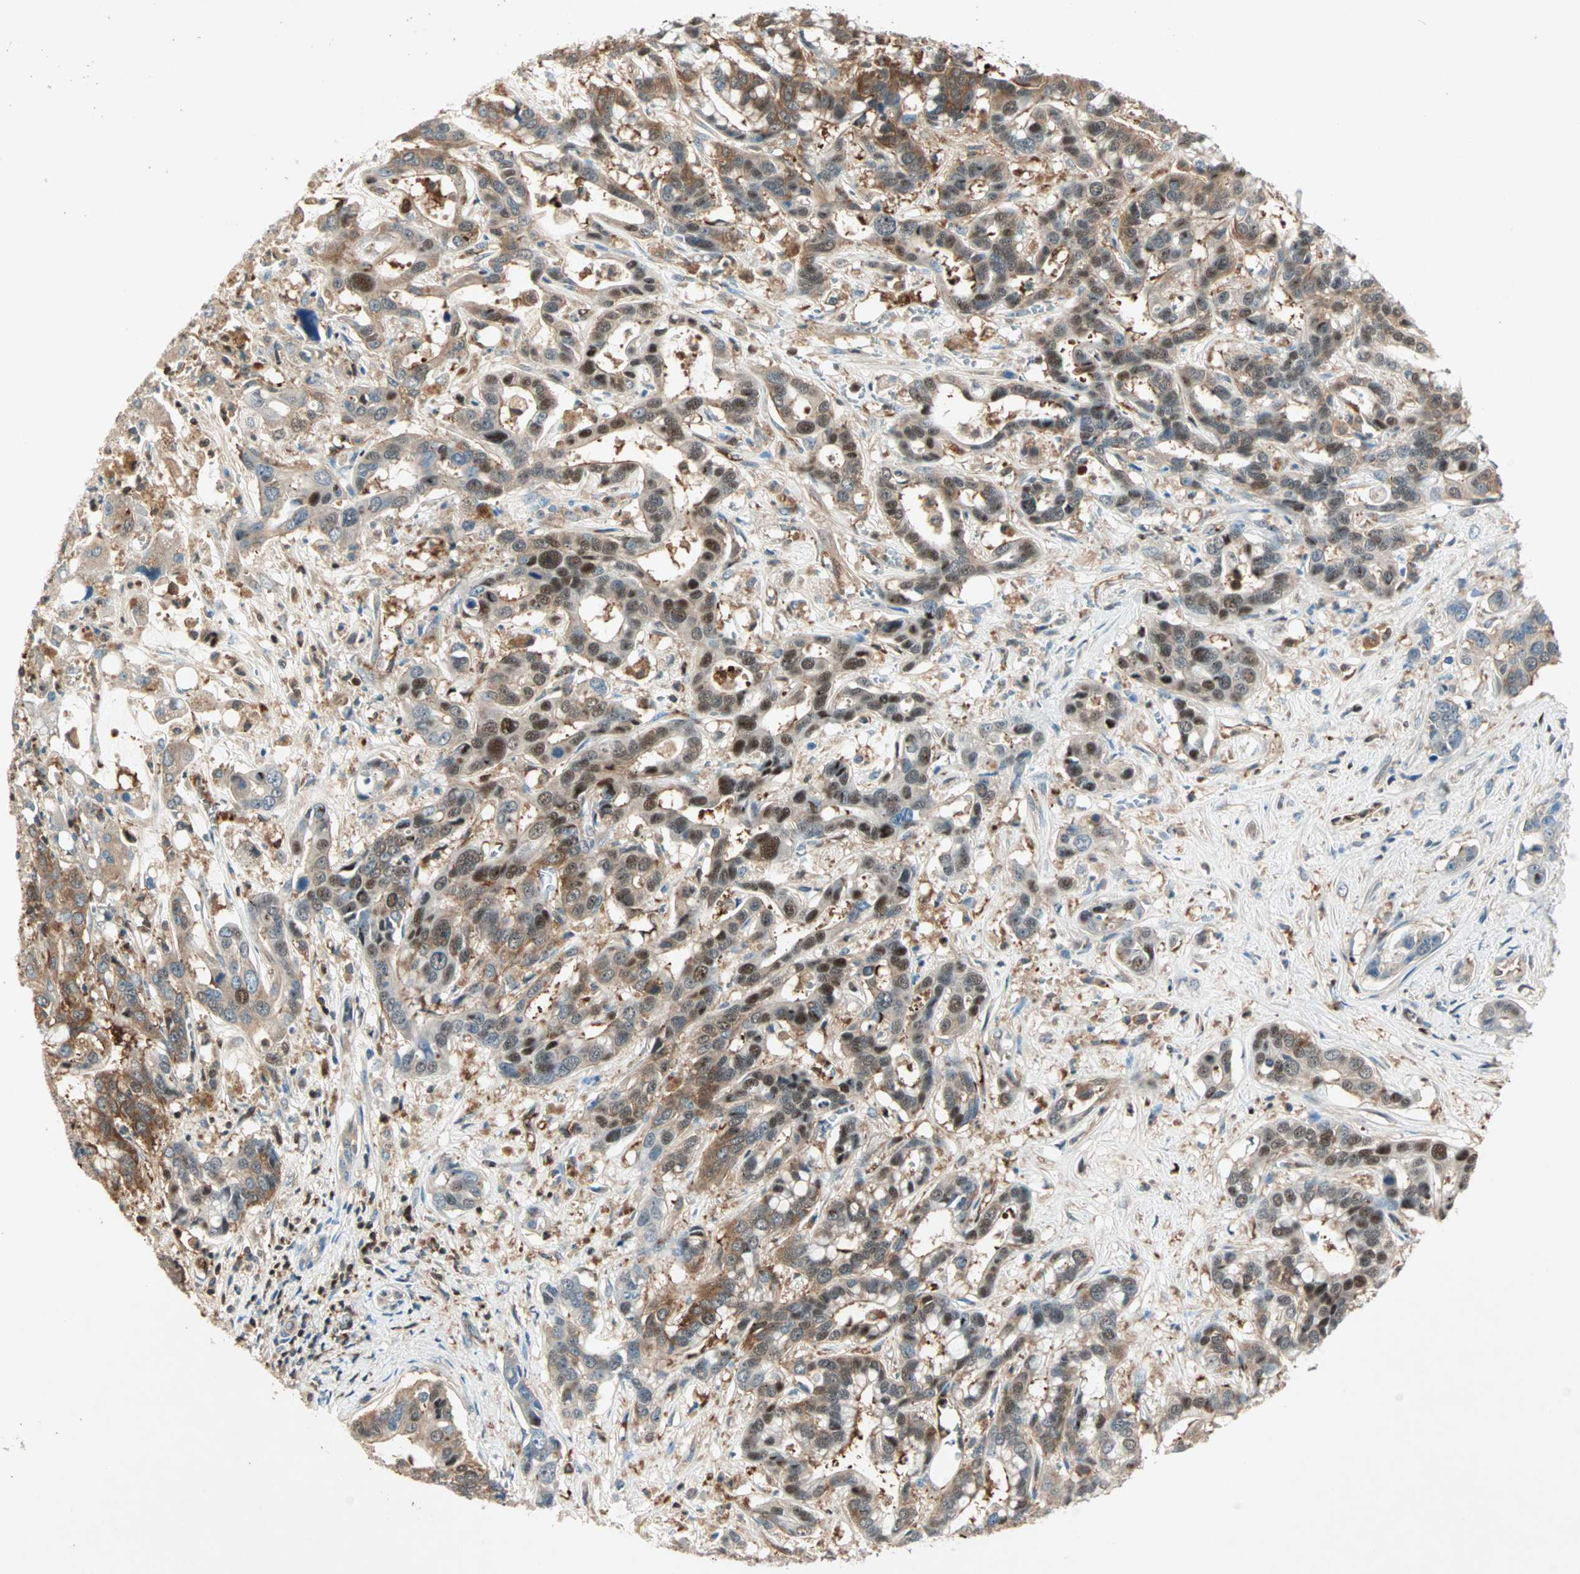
{"staining": {"intensity": "moderate", "quantity": ">75%", "location": "cytoplasmic/membranous,nuclear"}, "tissue": "liver cancer", "cell_type": "Tumor cells", "image_type": "cancer", "snomed": [{"axis": "morphology", "description": "Cholangiocarcinoma"}, {"axis": "topography", "description": "Liver"}], "caption": "A medium amount of moderate cytoplasmic/membranous and nuclear staining is appreciated in approximately >75% of tumor cells in liver cancer tissue.", "gene": "TEC", "patient": {"sex": "female", "age": 65}}